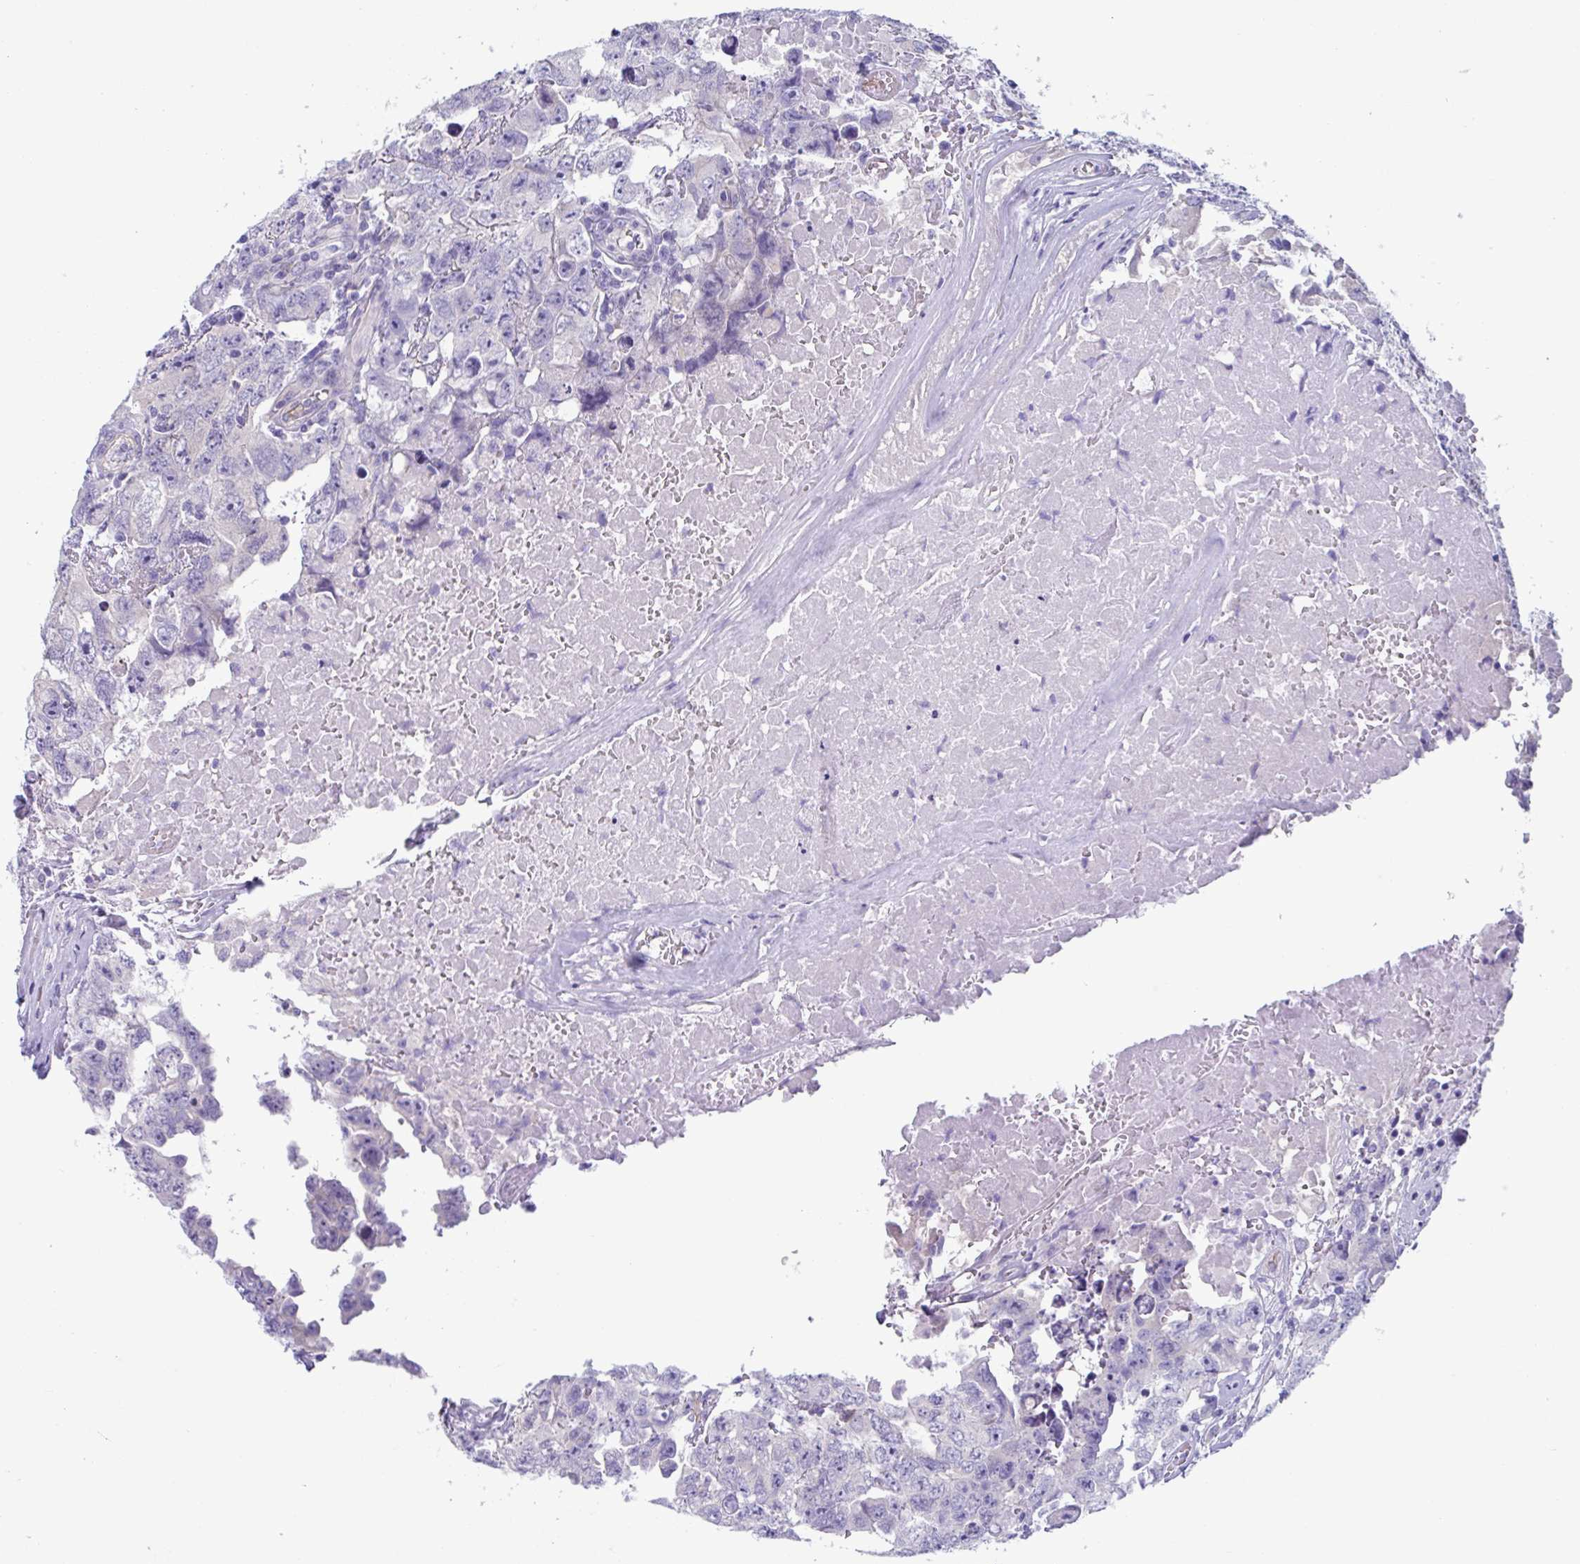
{"staining": {"intensity": "negative", "quantity": "none", "location": "none"}, "tissue": "testis cancer", "cell_type": "Tumor cells", "image_type": "cancer", "snomed": [{"axis": "morphology", "description": "Carcinoma, Embryonal, NOS"}, {"axis": "topography", "description": "Testis"}], "caption": "The histopathology image demonstrates no staining of tumor cells in embryonal carcinoma (testis).", "gene": "LPIN3", "patient": {"sex": "male", "age": 22}}